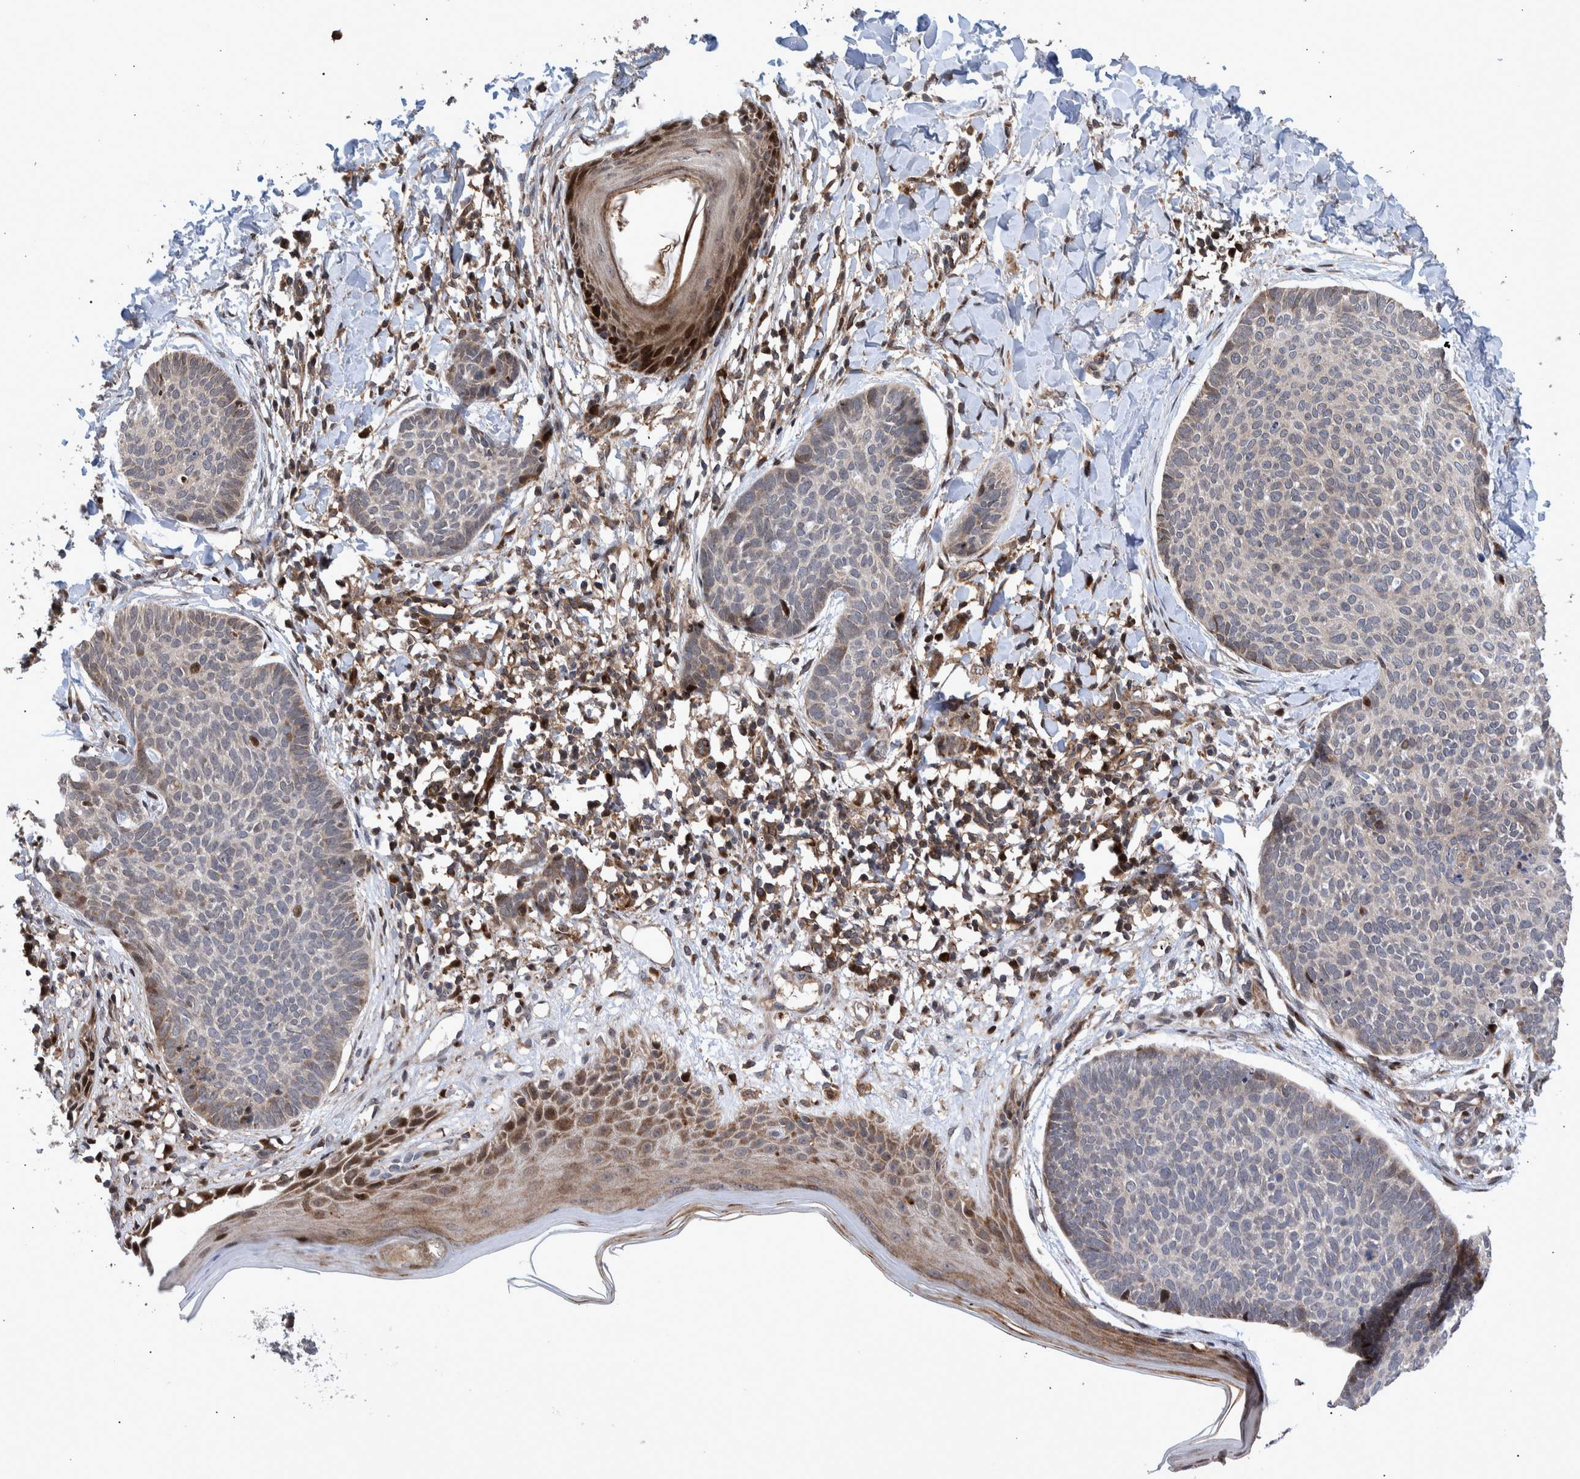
{"staining": {"intensity": "weak", "quantity": "<25%", "location": "cytoplasmic/membranous,nuclear"}, "tissue": "skin cancer", "cell_type": "Tumor cells", "image_type": "cancer", "snomed": [{"axis": "morphology", "description": "Normal tissue, NOS"}, {"axis": "morphology", "description": "Basal cell carcinoma"}, {"axis": "topography", "description": "Skin"}], "caption": "This is an immunohistochemistry histopathology image of human skin cancer (basal cell carcinoma). There is no staining in tumor cells.", "gene": "SHISA6", "patient": {"sex": "male", "age": 50}}